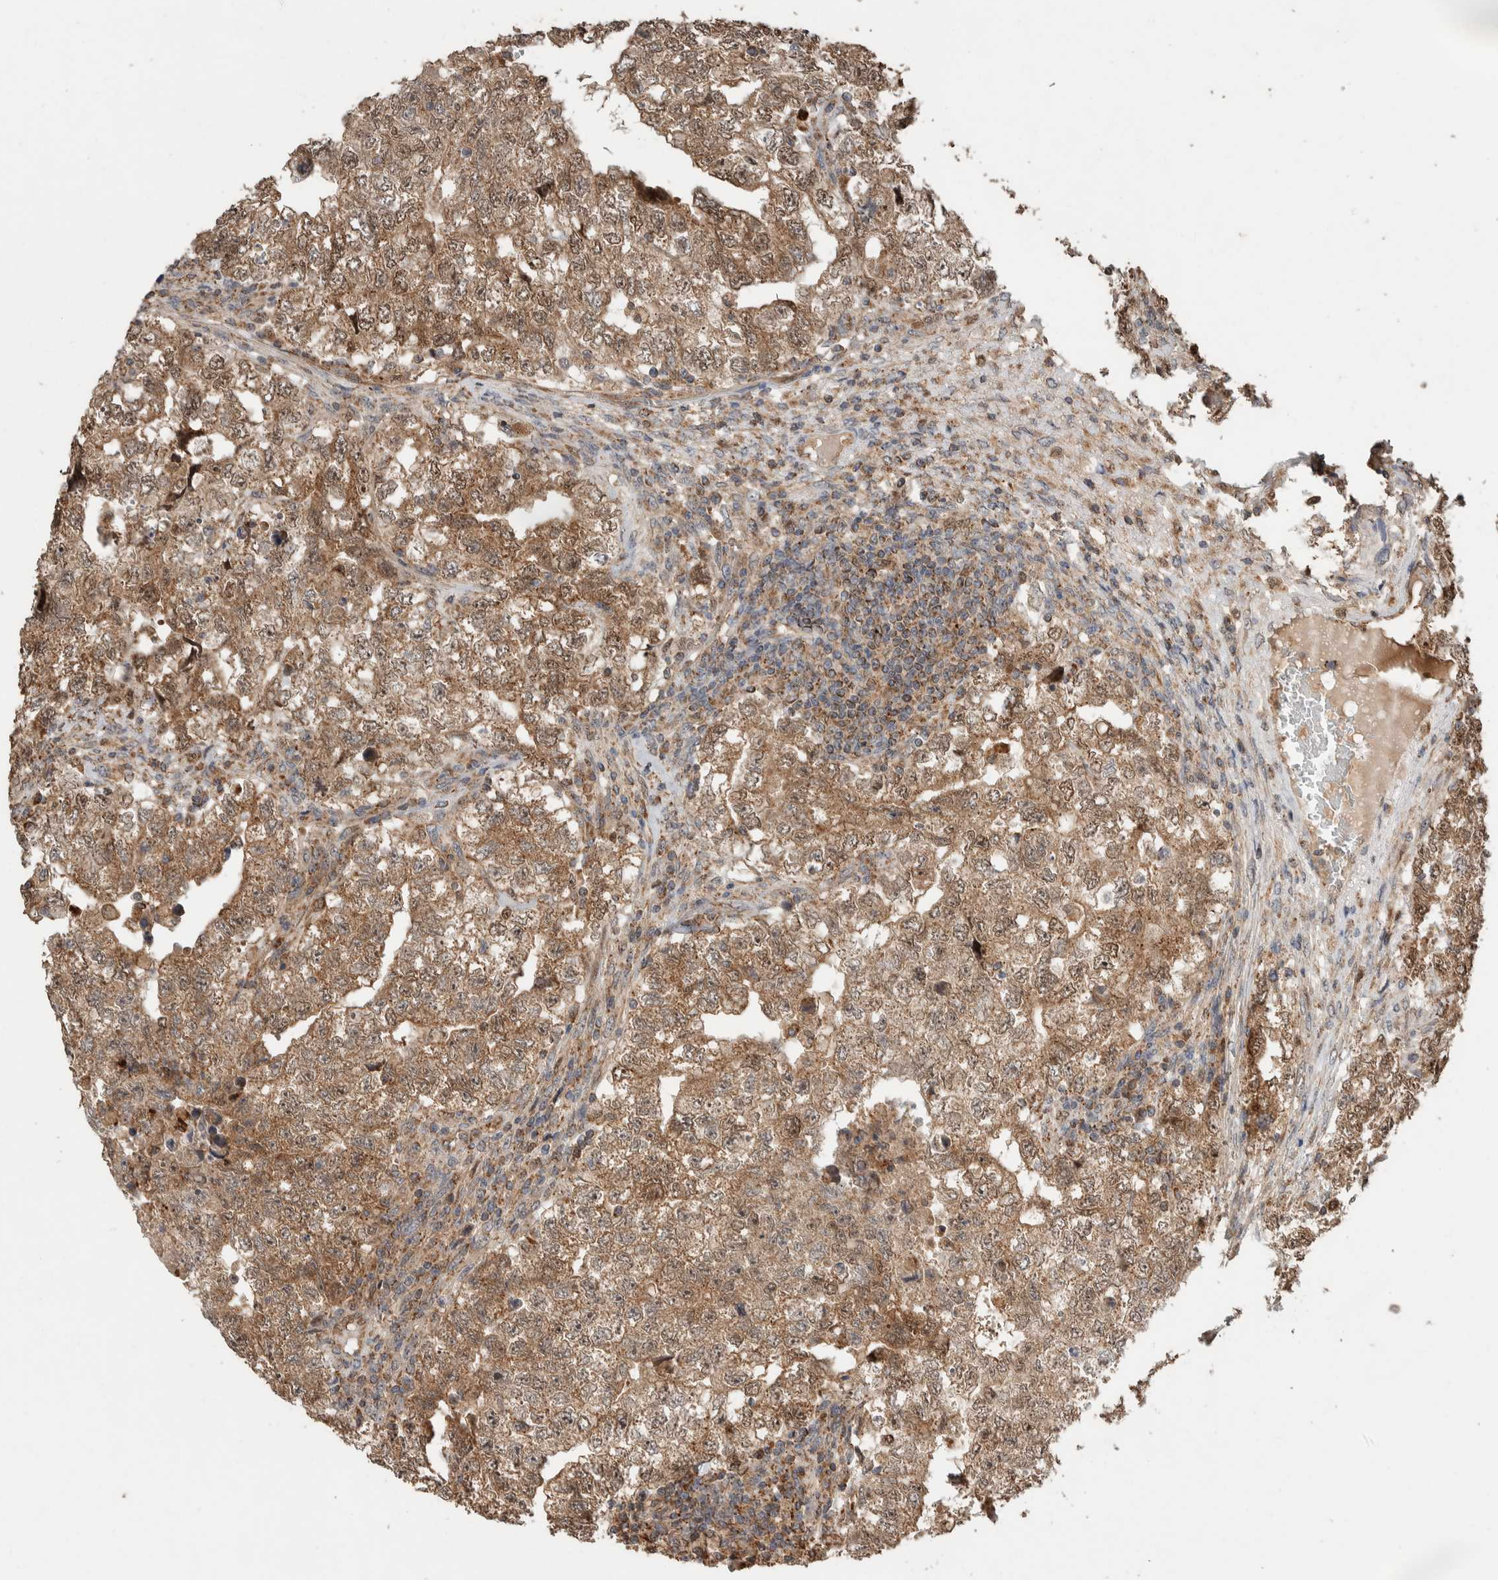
{"staining": {"intensity": "moderate", "quantity": ">75%", "location": "cytoplasmic/membranous"}, "tissue": "testis cancer", "cell_type": "Tumor cells", "image_type": "cancer", "snomed": [{"axis": "morphology", "description": "Carcinoma, Embryonal, NOS"}, {"axis": "topography", "description": "Testis"}], "caption": "A micrograph showing moderate cytoplasmic/membranous expression in about >75% of tumor cells in testis embryonal carcinoma, as visualized by brown immunohistochemical staining.", "gene": "VPS53", "patient": {"sex": "male", "age": 36}}